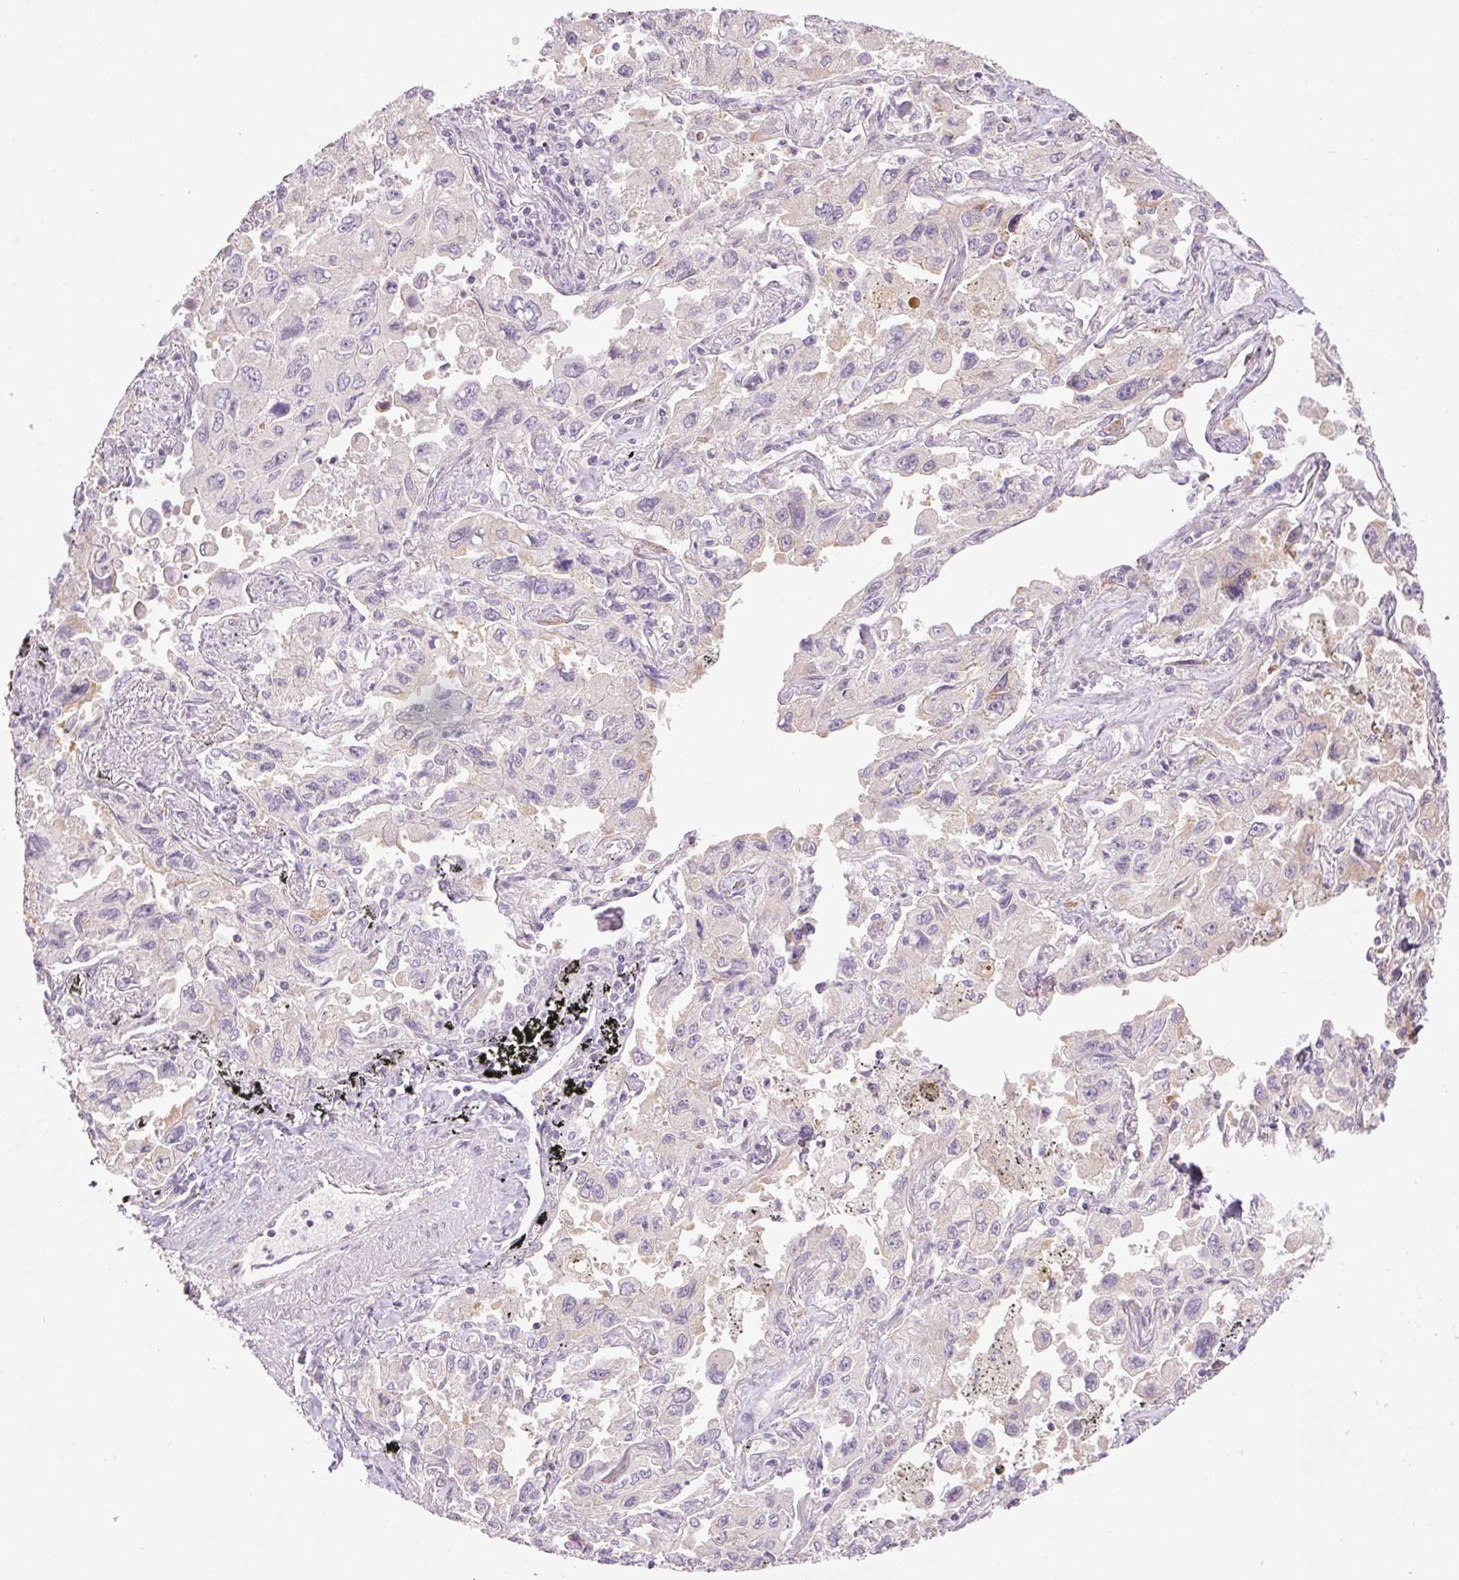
{"staining": {"intensity": "negative", "quantity": "none", "location": "none"}, "tissue": "lung cancer", "cell_type": "Tumor cells", "image_type": "cancer", "snomed": [{"axis": "morphology", "description": "Adenocarcinoma, NOS"}, {"axis": "topography", "description": "Lung"}], "caption": "A photomicrograph of adenocarcinoma (lung) stained for a protein shows no brown staining in tumor cells.", "gene": "METTL17", "patient": {"sex": "male", "age": 64}}